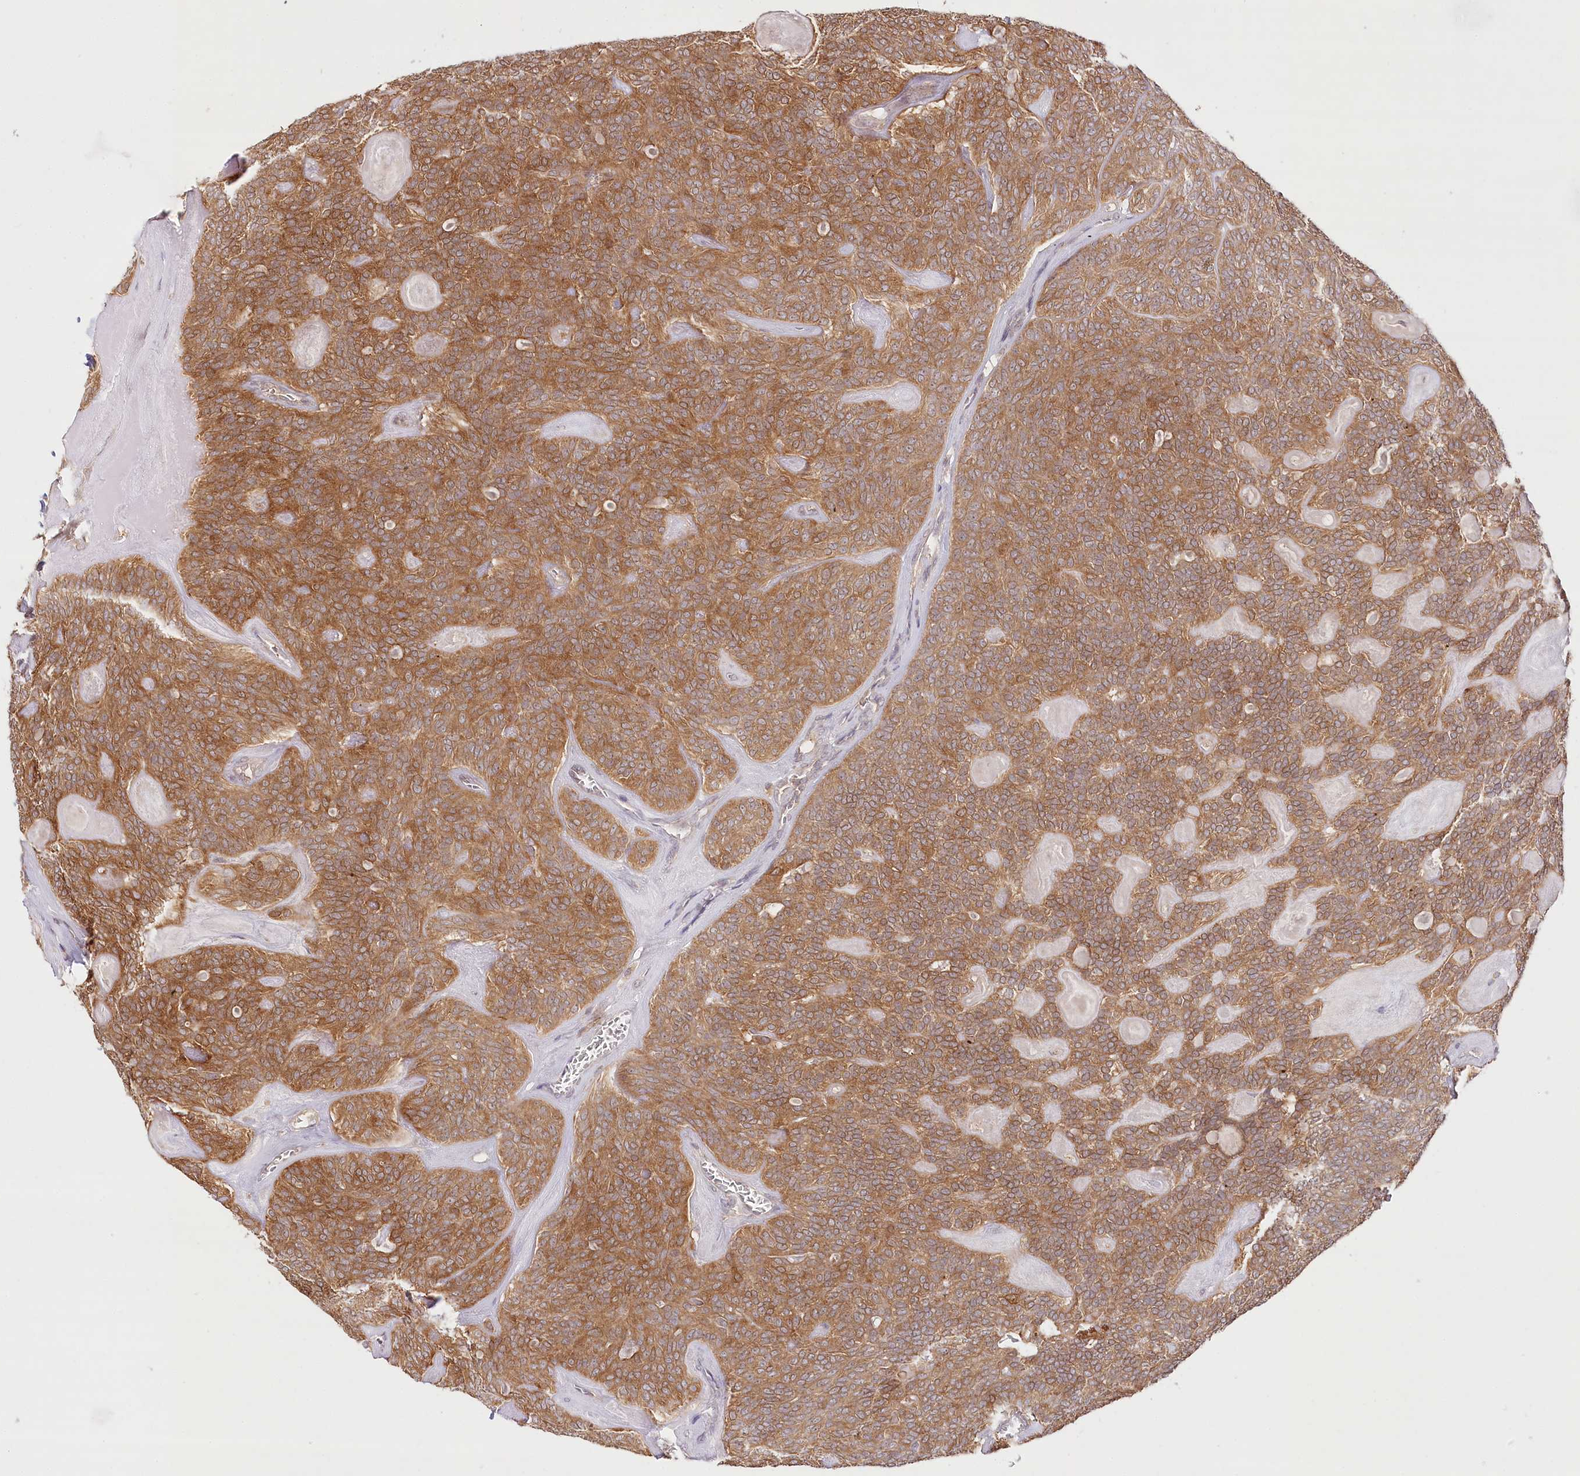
{"staining": {"intensity": "moderate", "quantity": ">75%", "location": "cytoplasmic/membranous"}, "tissue": "head and neck cancer", "cell_type": "Tumor cells", "image_type": "cancer", "snomed": [{"axis": "morphology", "description": "Adenocarcinoma, NOS"}, {"axis": "topography", "description": "Head-Neck"}], "caption": "Adenocarcinoma (head and neck) was stained to show a protein in brown. There is medium levels of moderate cytoplasmic/membranous positivity in approximately >75% of tumor cells. (DAB IHC, brown staining for protein, blue staining for nuclei).", "gene": "INPP4B", "patient": {"sex": "male", "age": 66}}